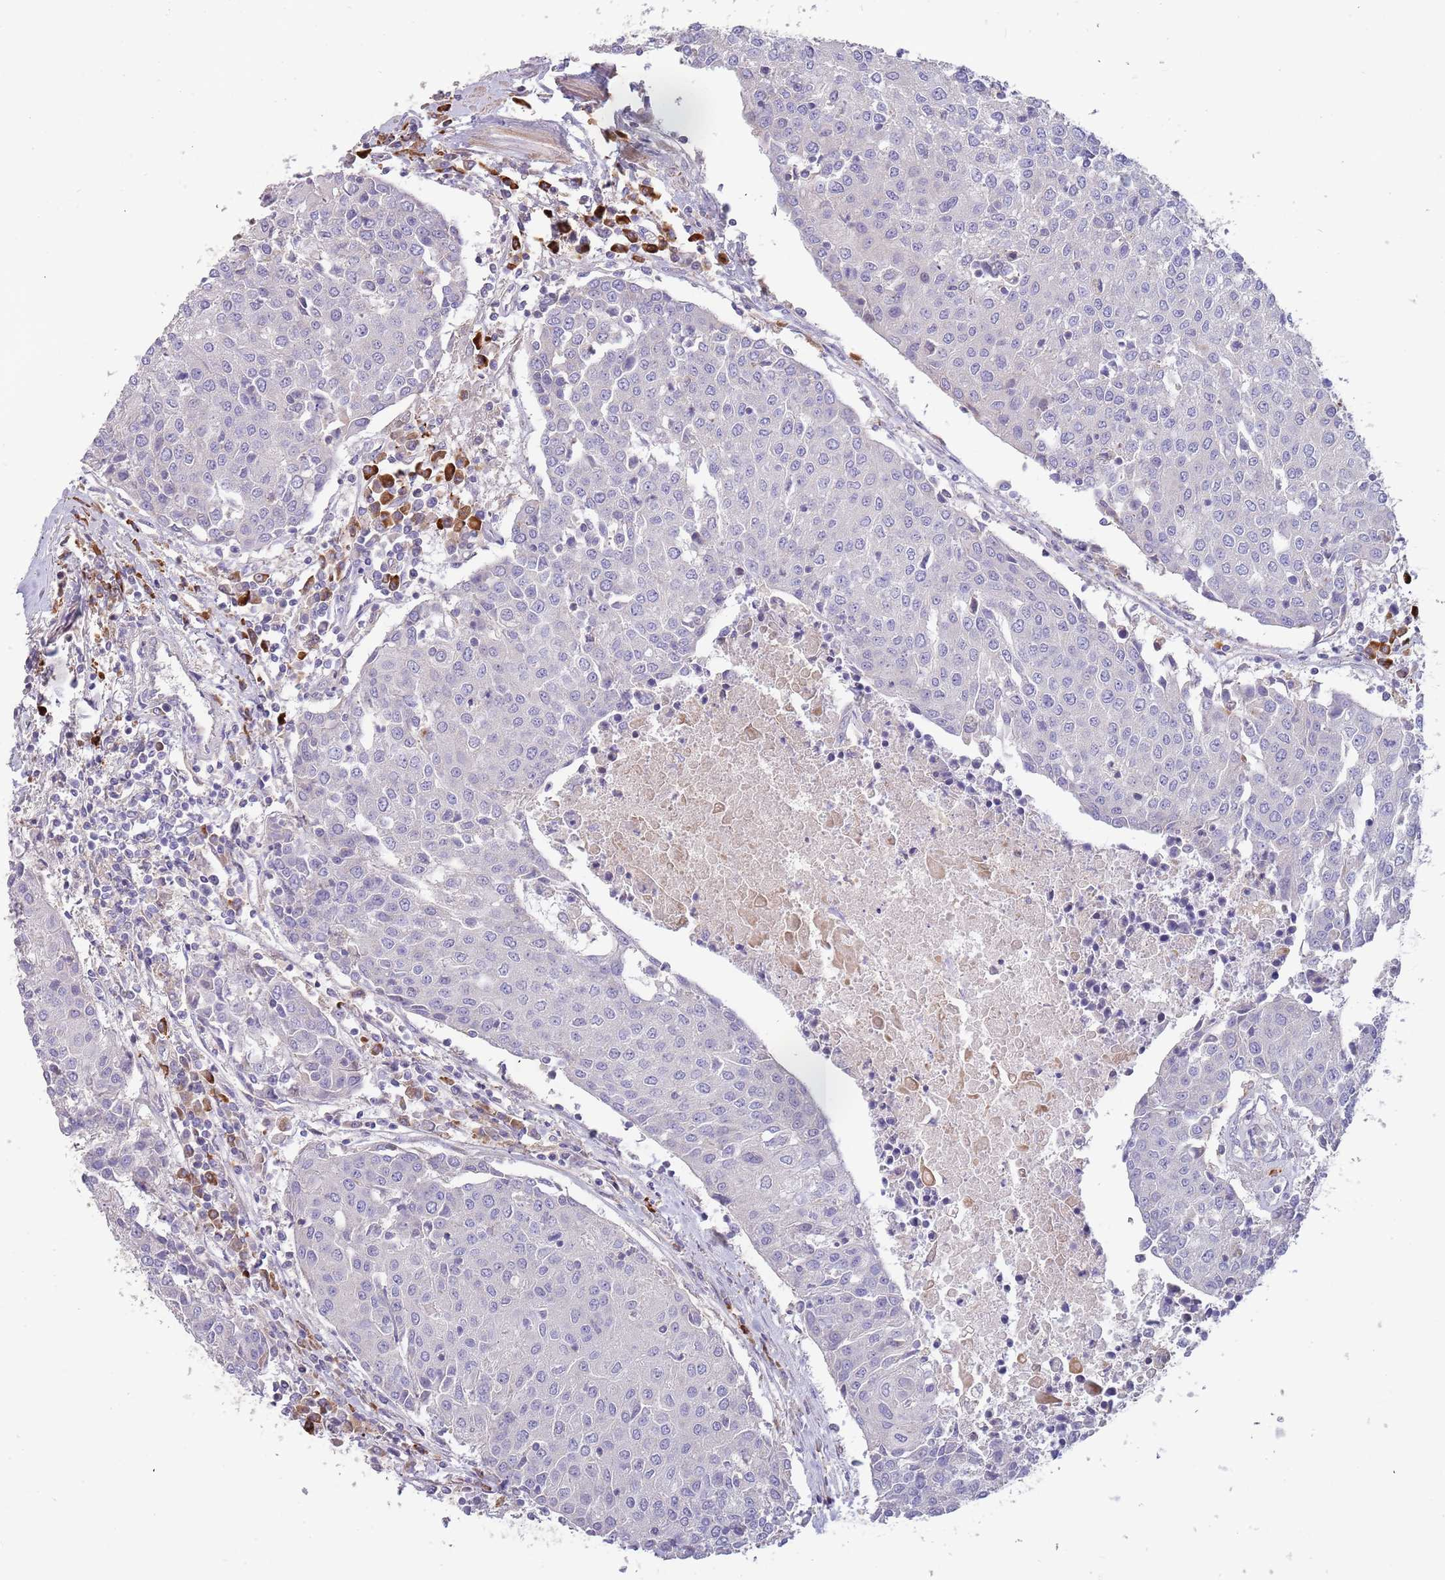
{"staining": {"intensity": "negative", "quantity": "none", "location": "none"}, "tissue": "urothelial cancer", "cell_type": "Tumor cells", "image_type": "cancer", "snomed": [{"axis": "morphology", "description": "Urothelial carcinoma, High grade"}, {"axis": "topography", "description": "Urinary bladder"}], "caption": "IHC photomicrograph of urothelial cancer stained for a protein (brown), which displays no positivity in tumor cells. (Brightfield microscopy of DAB (3,3'-diaminobenzidine) immunohistochemistry (IHC) at high magnification).", "gene": "SUSD1", "patient": {"sex": "female", "age": 85}}